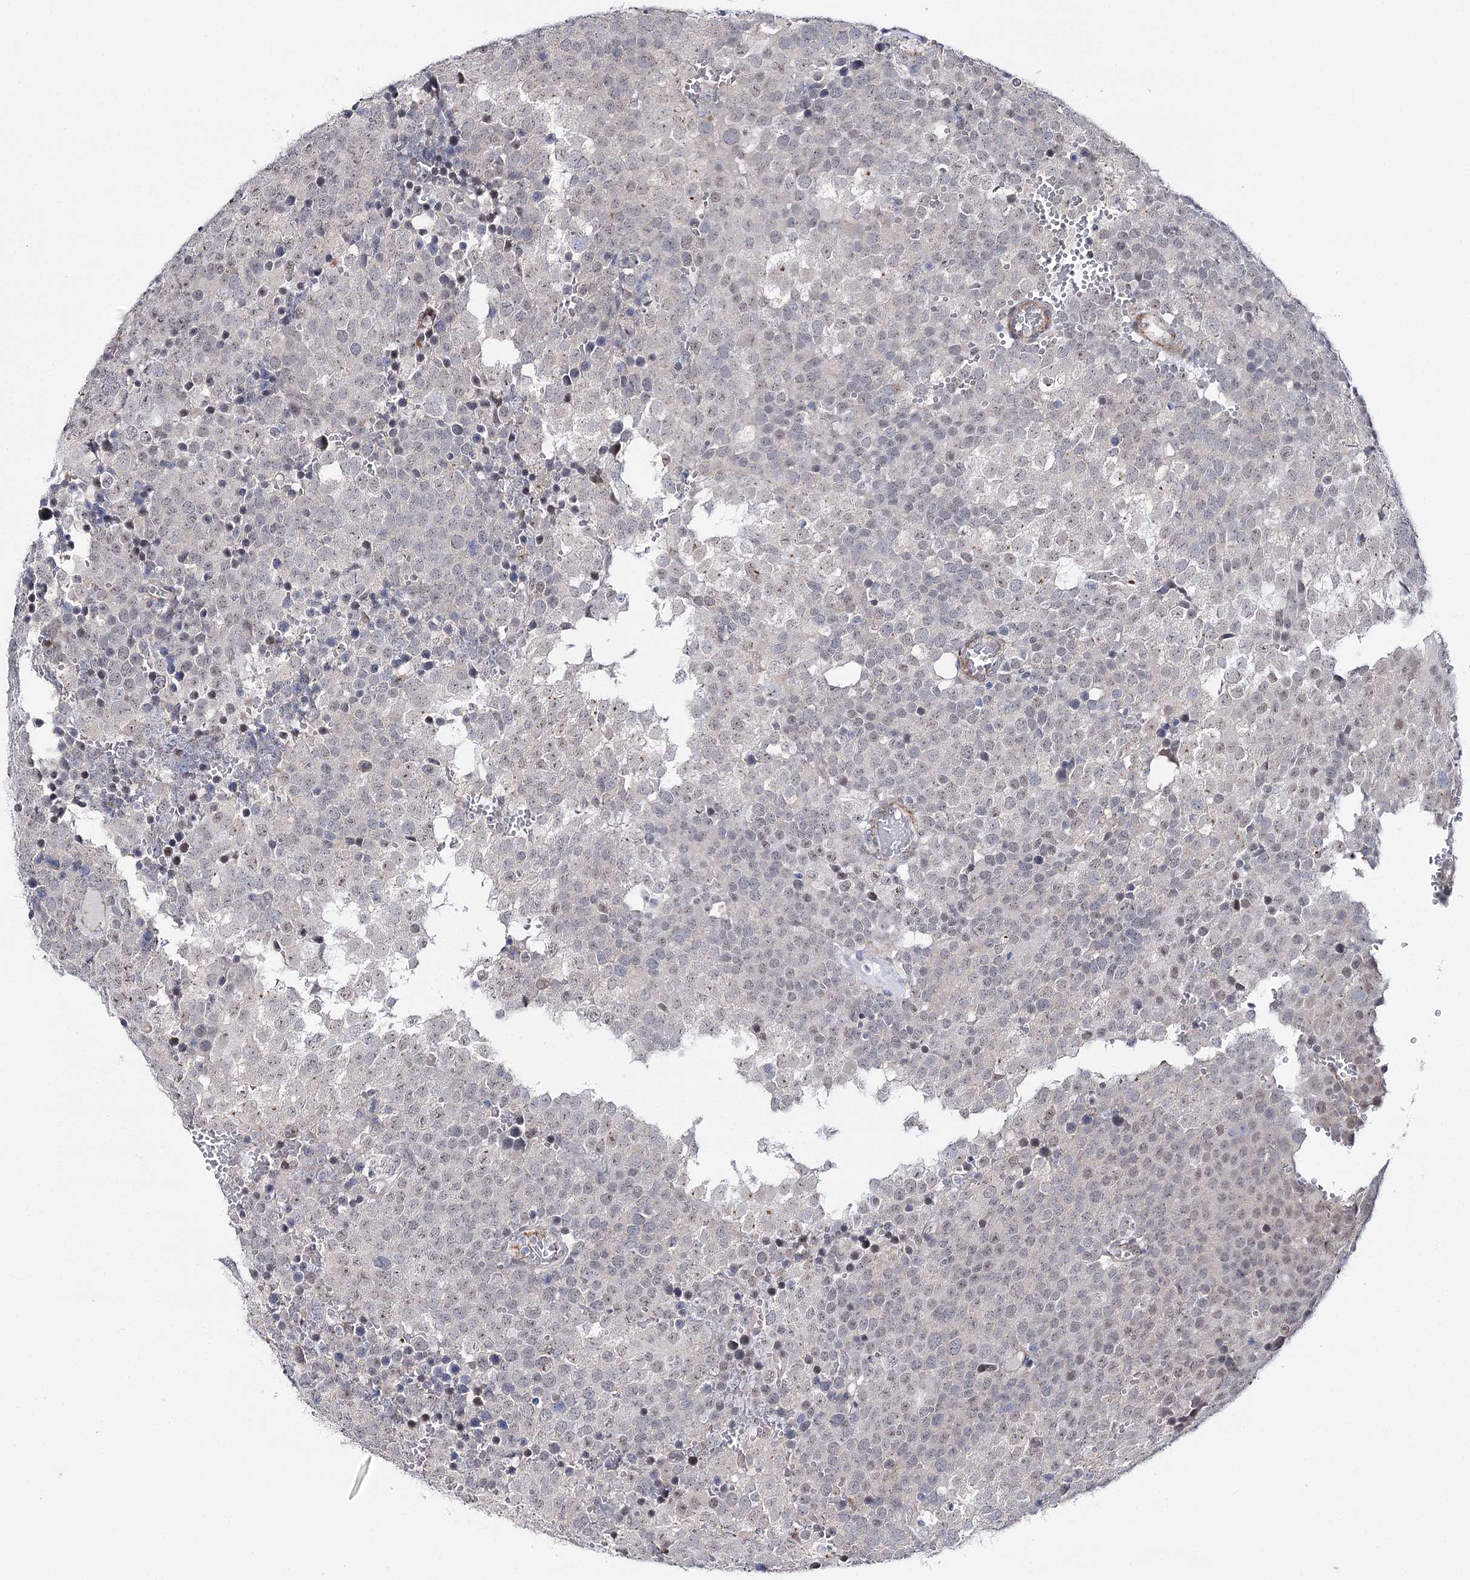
{"staining": {"intensity": "weak", "quantity": "<25%", "location": "nuclear"}, "tissue": "testis cancer", "cell_type": "Tumor cells", "image_type": "cancer", "snomed": [{"axis": "morphology", "description": "Seminoma, NOS"}, {"axis": "topography", "description": "Testis"}], "caption": "Immunohistochemical staining of testis cancer (seminoma) reveals no significant staining in tumor cells.", "gene": "AGXT2", "patient": {"sex": "male", "age": 71}}